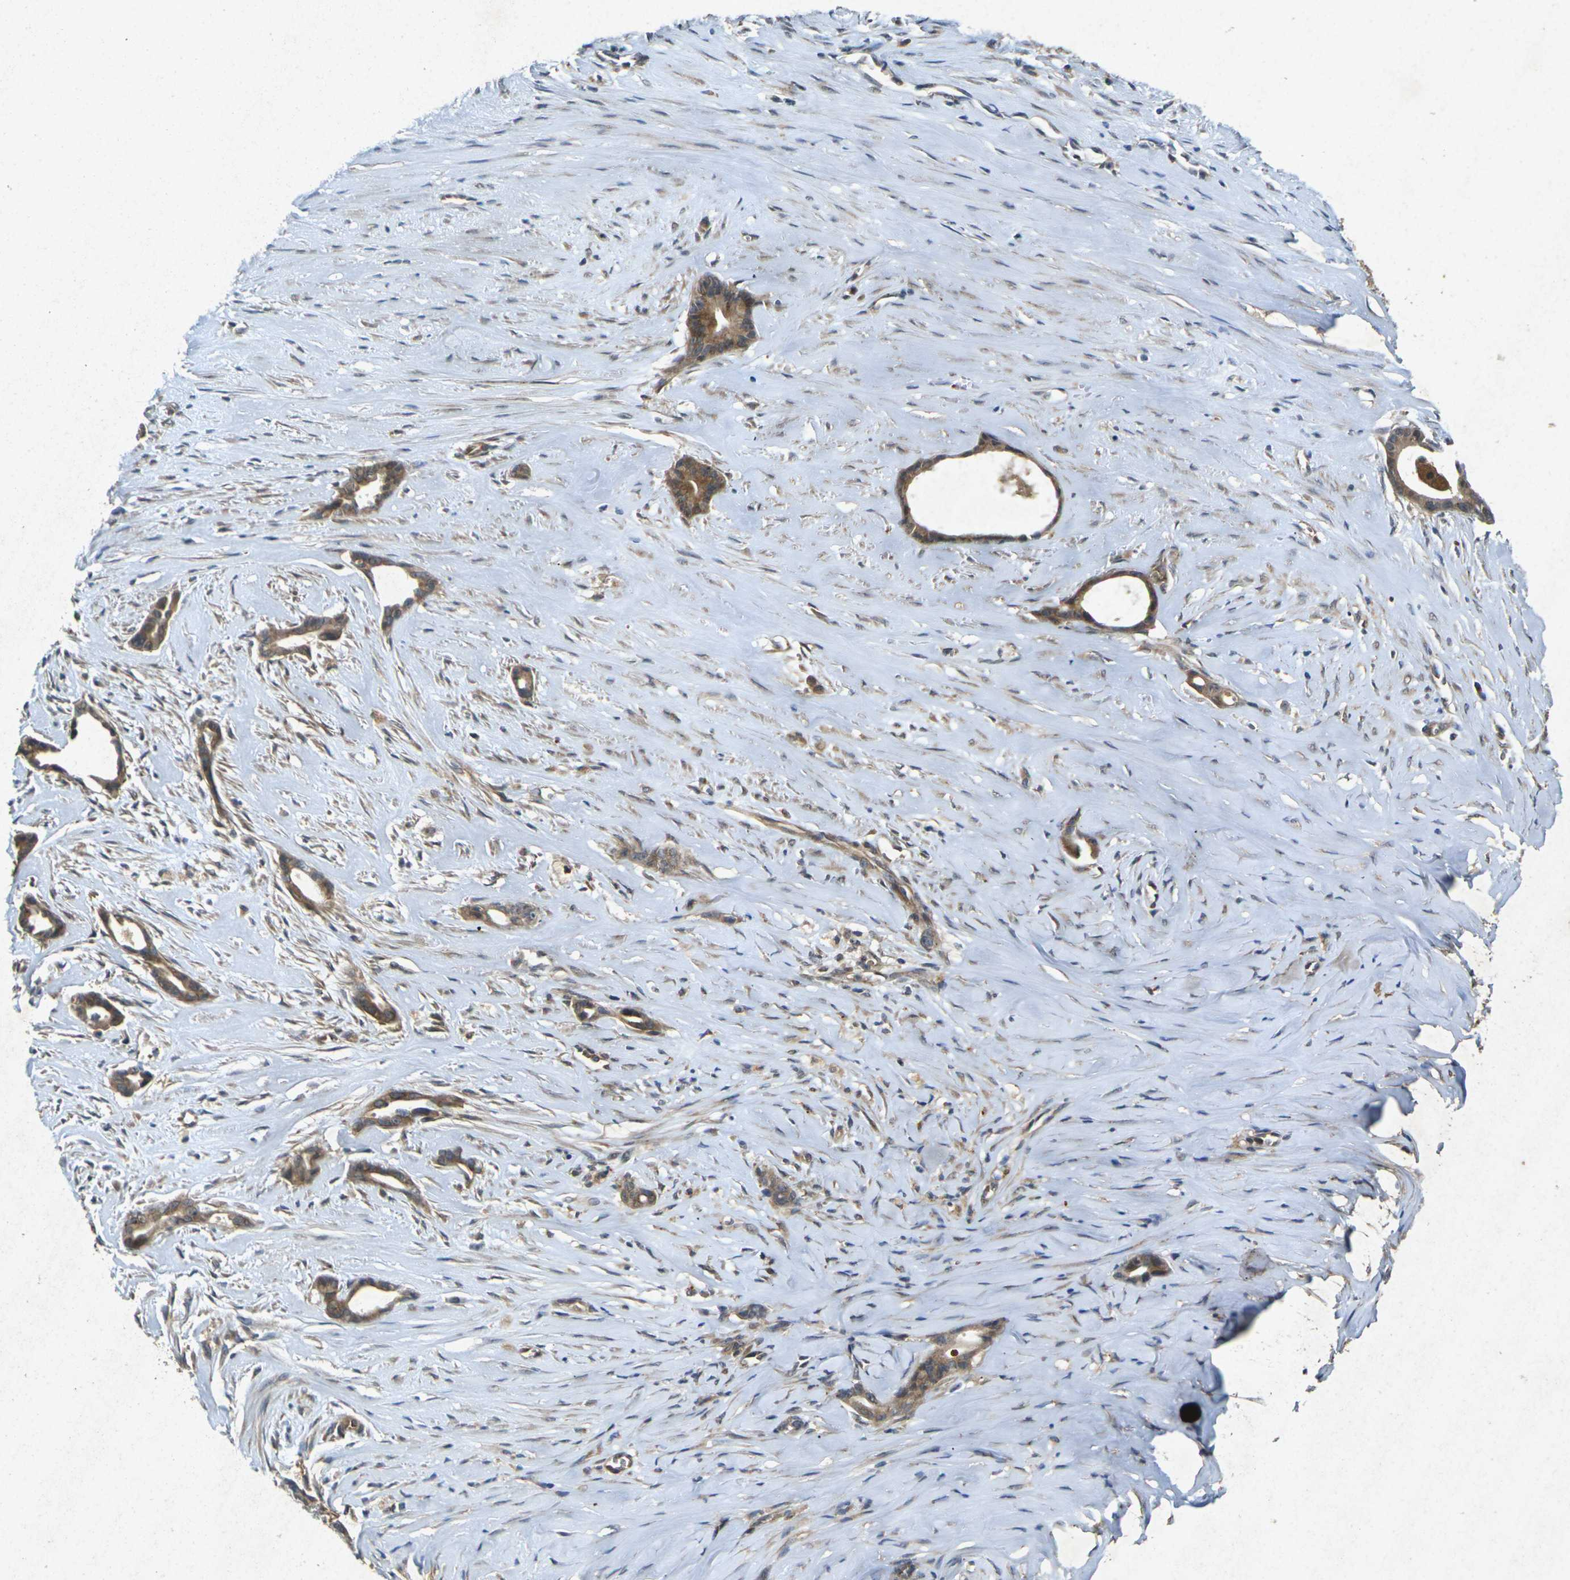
{"staining": {"intensity": "moderate", "quantity": ">75%", "location": "cytoplasmic/membranous"}, "tissue": "liver cancer", "cell_type": "Tumor cells", "image_type": "cancer", "snomed": [{"axis": "morphology", "description": "Cholangiocarcinoma"}, {"axis": "topography", "description": "Liver"}], "caption": "Immunohistochemistry of human liver cancer (cholangiocarcinoma) shows medium levels of moderate cytoplasmic/membranous positivity in approximately >75% of tumor cells.", "gene": "RGMA", "patient": {"sex": "female", "age": 55}}